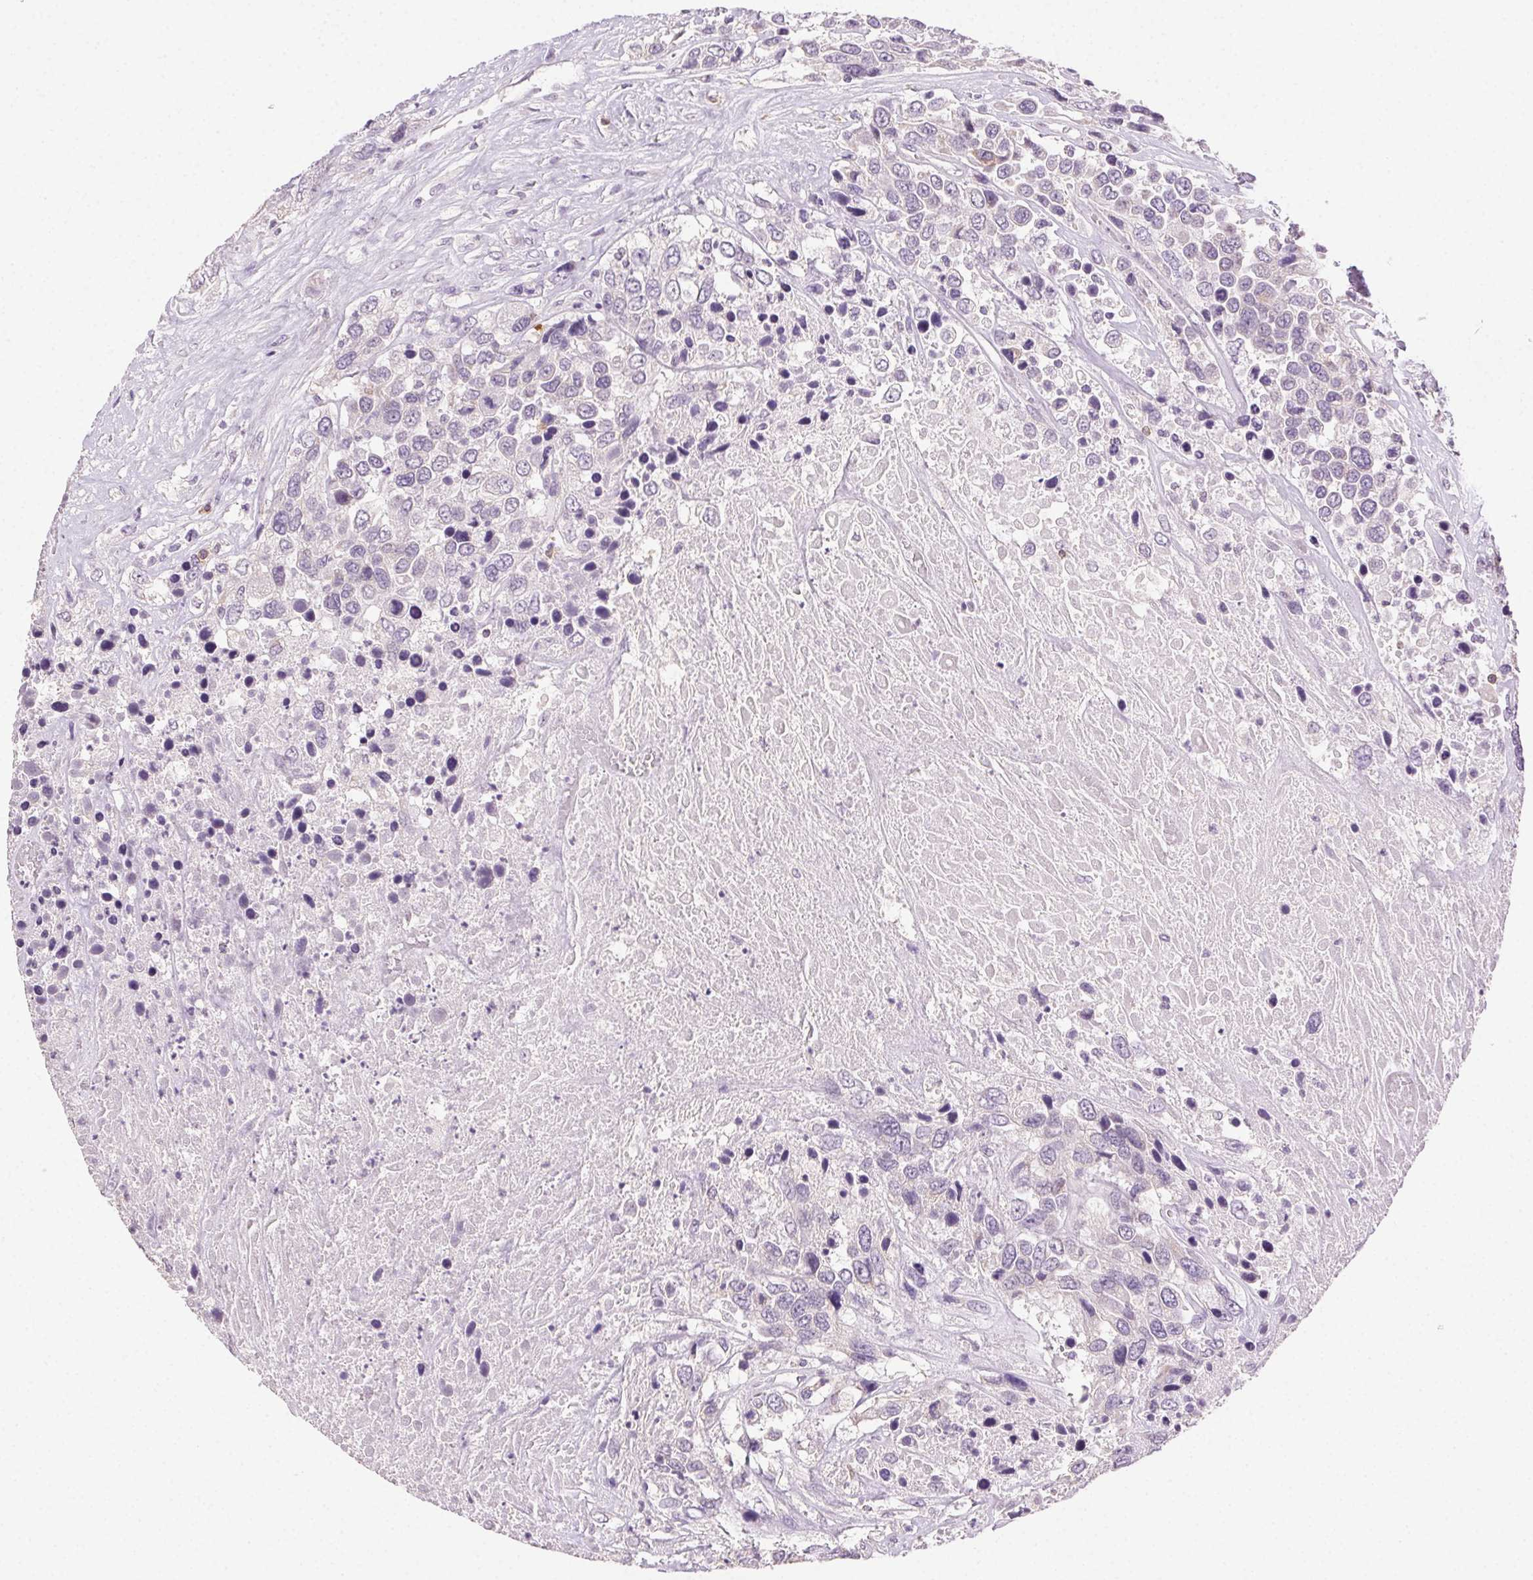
{"staining": {"intensity": "negative", "quantity": "none", "location": "none"}, "tissue": "urothelial cancer", "cell_type": "Tumor cells", "image_type": "cancer", "snomed": [{"axis": "morphology", "description": "Urothelial carcinoma, High grade"}, {"axis": "topography", "description": "Urinary bladder"}], "caption": "High magnification brightfield microscopy of urothelial carcinoma (high-grade) stained with DAB (3,3'-diaminobenzidine) (brown) and counterstained with hematoxylin (blue): tumor cells show no significant staining. (IHC, brightfield microscopy, high magnification).", "gene": "AKAP5", "patient": {"sex": "female", "age": 70}}